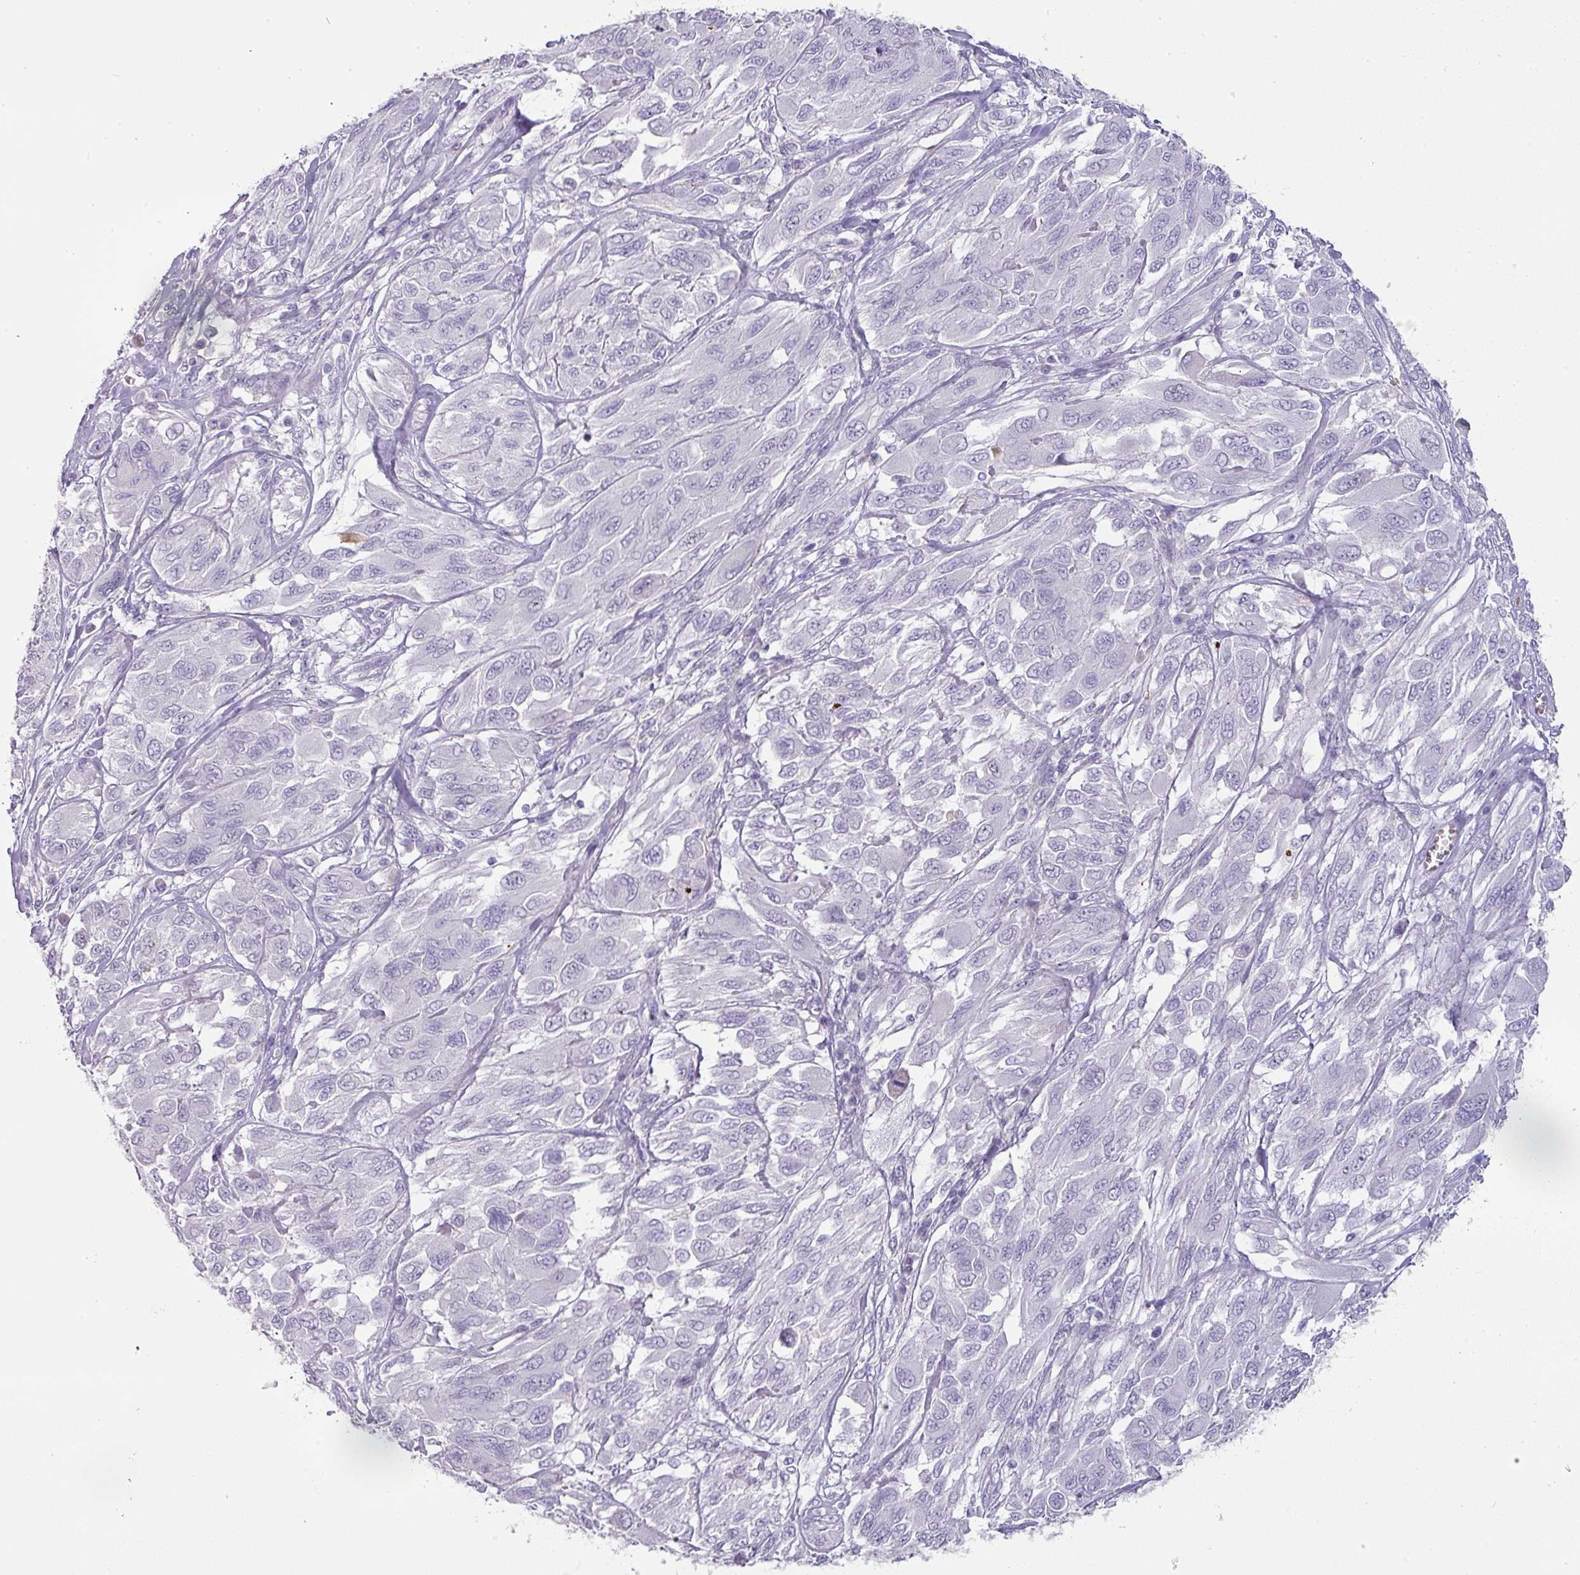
{"staining": {"intensity": "negative", "quantity": "none", "location": "none"}, "tissue": "melanoma", "cell_type": "Tumor cells", "image_type": "cancer", "snomed": [{"axis": "morphology", "description": "Malignant melanoma, NOS"}, {"axis": "topography", "description": "Skin"}], "caption": "DAB (3,3'-diaminobenzidine) immunohistochemical staining of malignant melanoma shows no significant staining in tumor cells.", "gene": "OR52N1", "patient": {"sex": "female", "age": 91}}